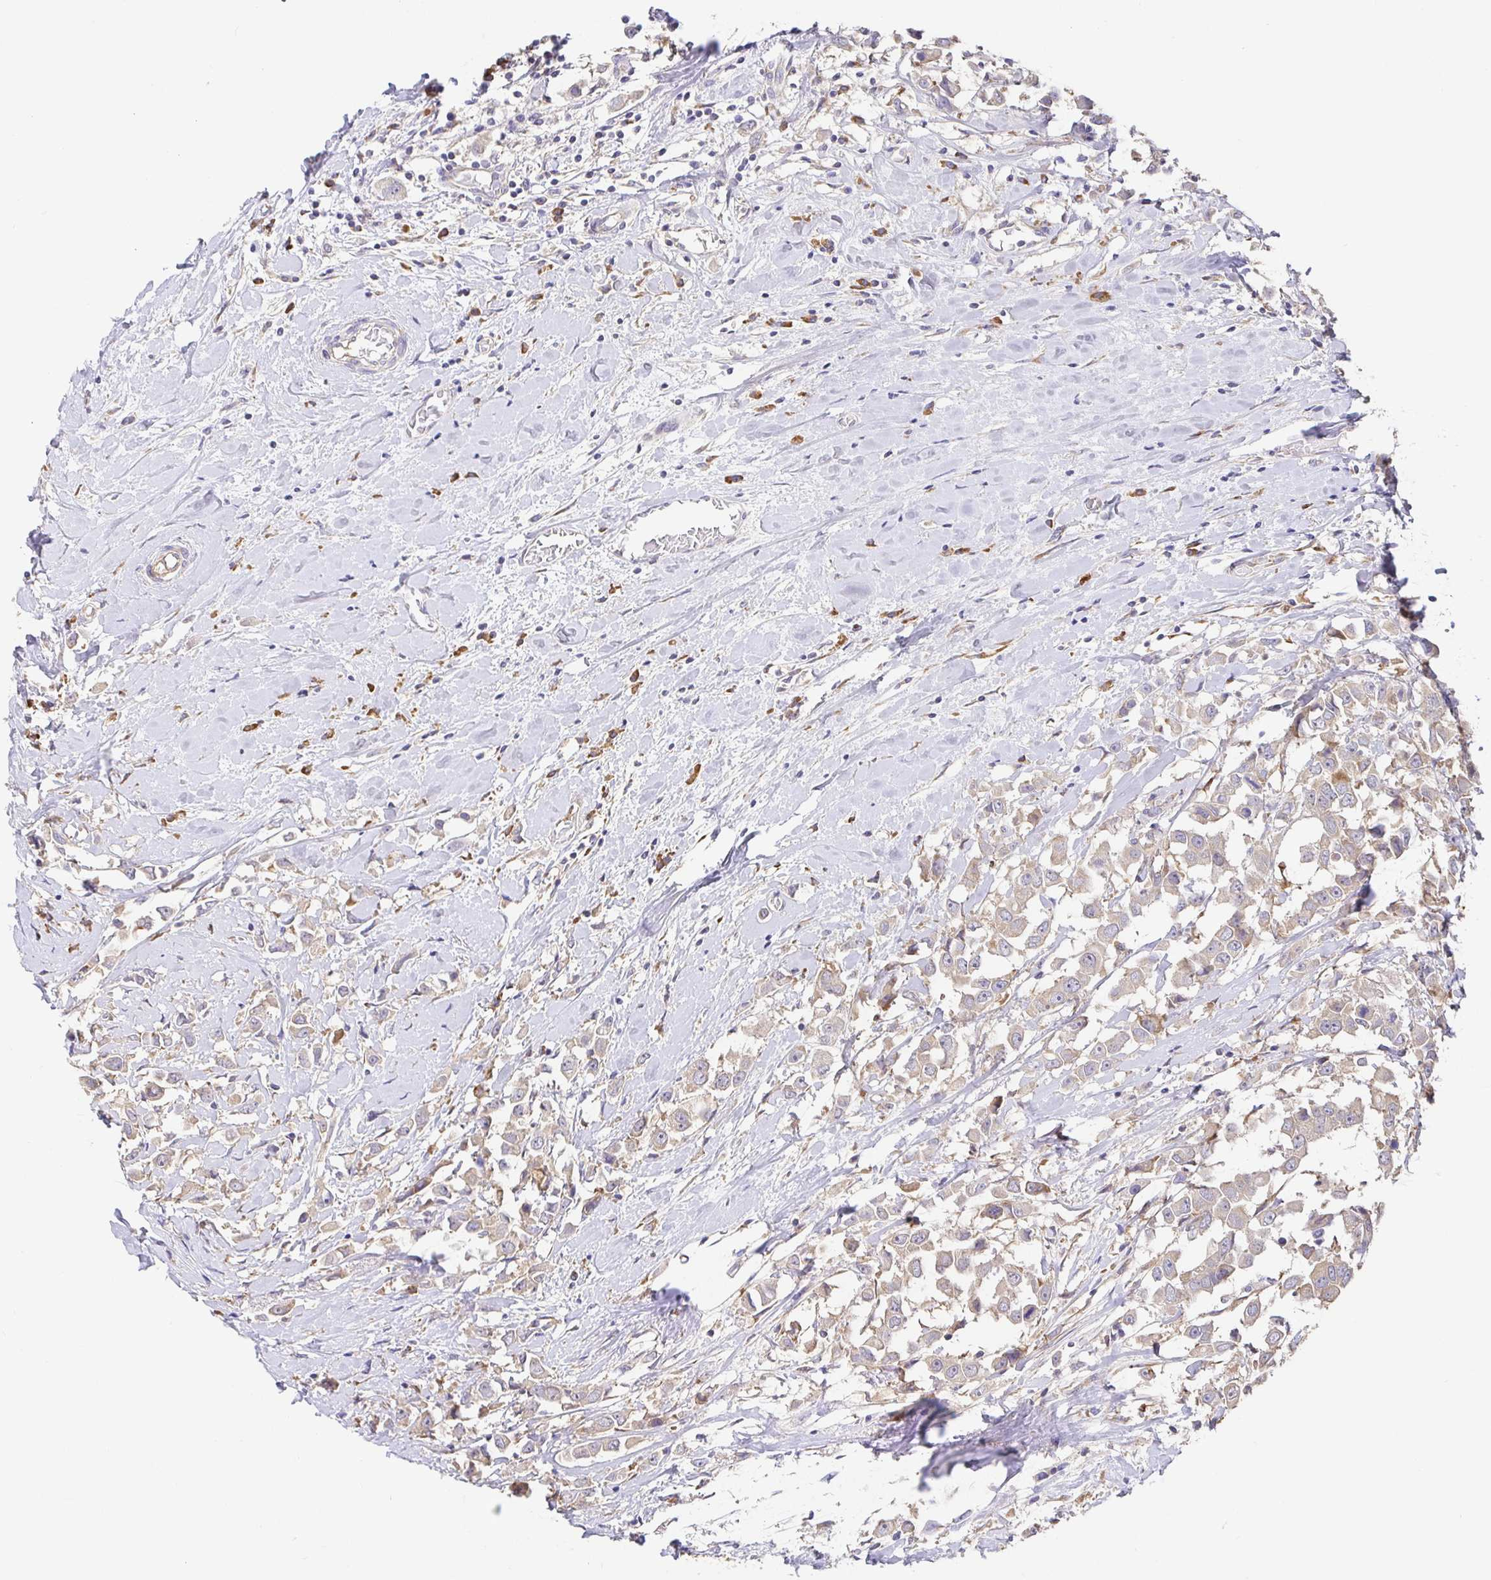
{"staining": {"intensity": "weak", "quantity": "<25%", "location": "cytoplasmic/membranous"}, "tissue": "breast cancer", "cell_type": "Tumor cells", "image_type": "cancer", "snomed": [{"axis": "morphology", "description": "Duct carcinoma"}, {"axis": "topography", "description": "Breast"}], "caption": "Immunohistochemical staining of human breast intraductal carcinoma reveals no significant staining in tumor cells. (IHC, brightfield microscopy, high magnification).", "gene": "PDPK1", "patient": {"sex": "female", "age": 61}}